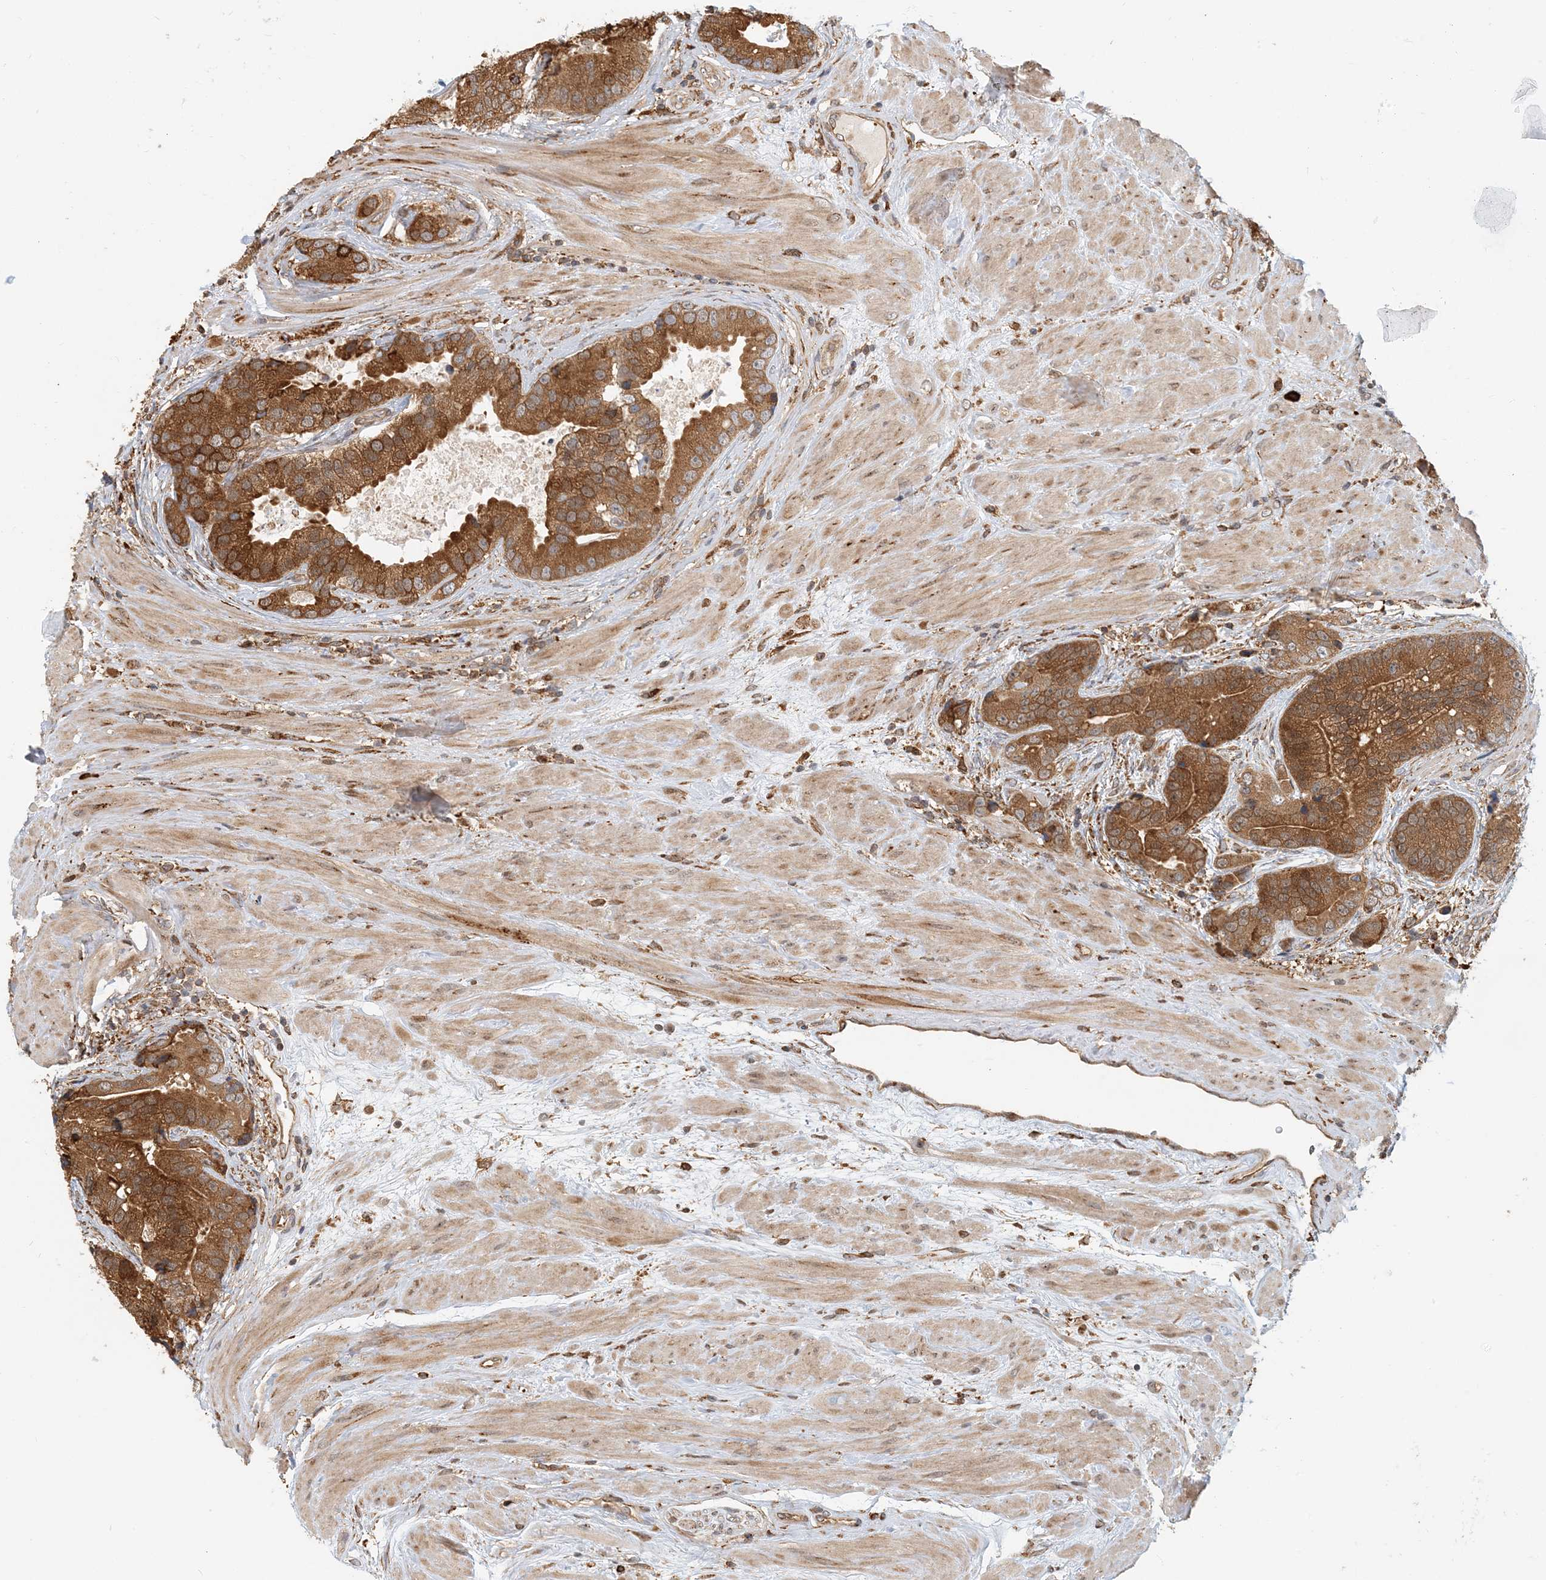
{"staining": {"intensity": "strong", "quantity": ">75%", "location": "cytoplasmic/membranous"}, "tissue": "prostate cancer", "cell_type": "Tumor cells", "image_type": "cancer", "snomed": [{"axis": "morphology", "description": "Adenocarcinoma, High grade"}, {"axis": "topography", "description": "Prostate"}], "caption": "IHC (DAB (3,3'-diaminobenzidine)) staining of prostate cancer (high-grade adenocarcinoma) demonstrates strong cytoplasmic/membranous protein positivity in about >75% of tumor cells.", "gene": "HNMT", "patient": {"sex": "male", "age": 70}}